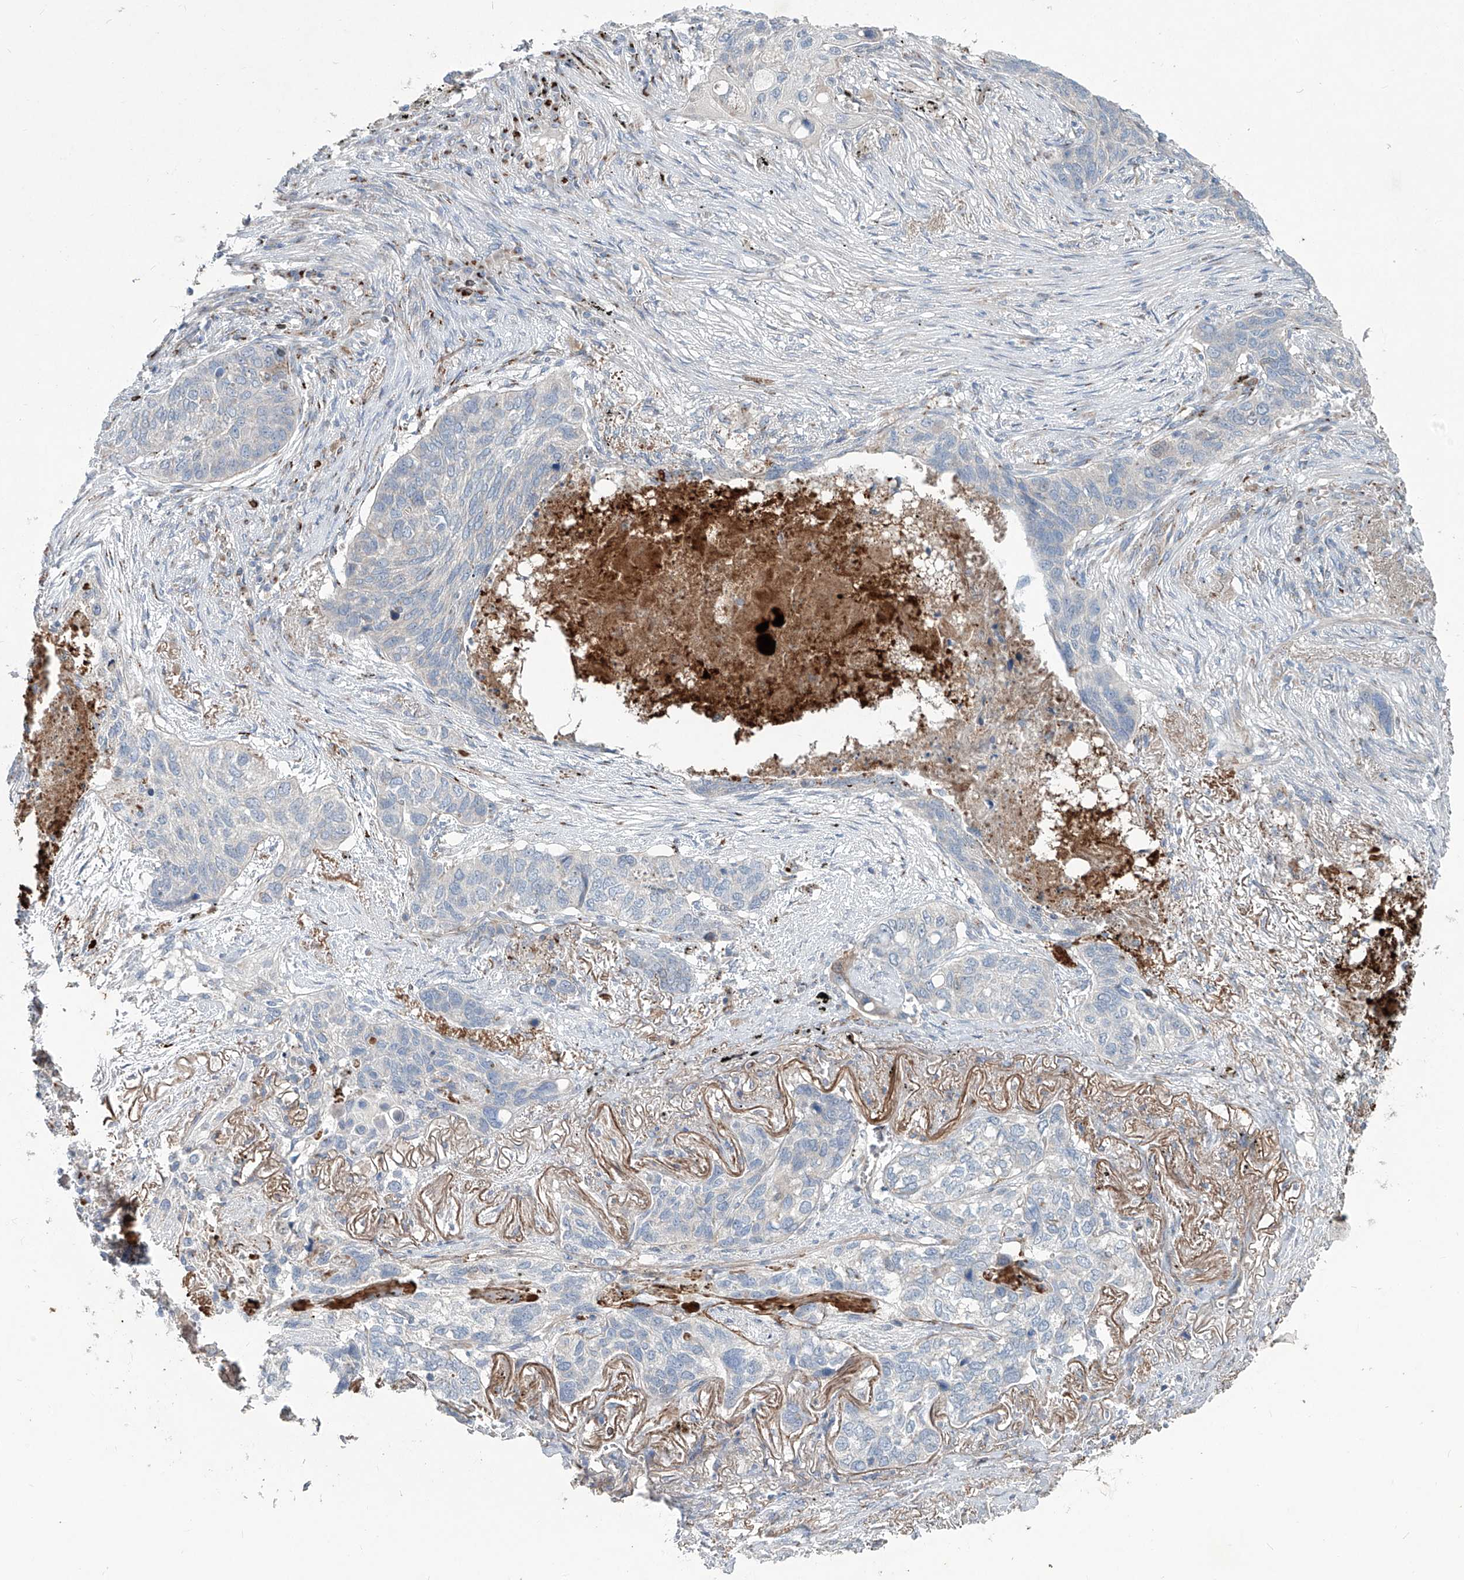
{"staining": {"intensity": "negative", "quantity": "none", "location": "none"}, "tissue": "lung cancer", "cell_type": "Tumor cells", "image_type": "cancer", "snomed": [{"axis": "morphology", "description": "Squamous cell carcinoma, NOS"}, {"axis": "topography", "description": "Lung"}], "caption": "DAB (3,3'-diaminobenzidine) immunohistochemical staining of lung squamous cell carcinoma displays no significant positivity in tumor cells. (Brightfield microscopy of DAB immunohistochemistry at high magnification).", "gene": "CDH5", "patient": {"sex": "female", "age": 63}}